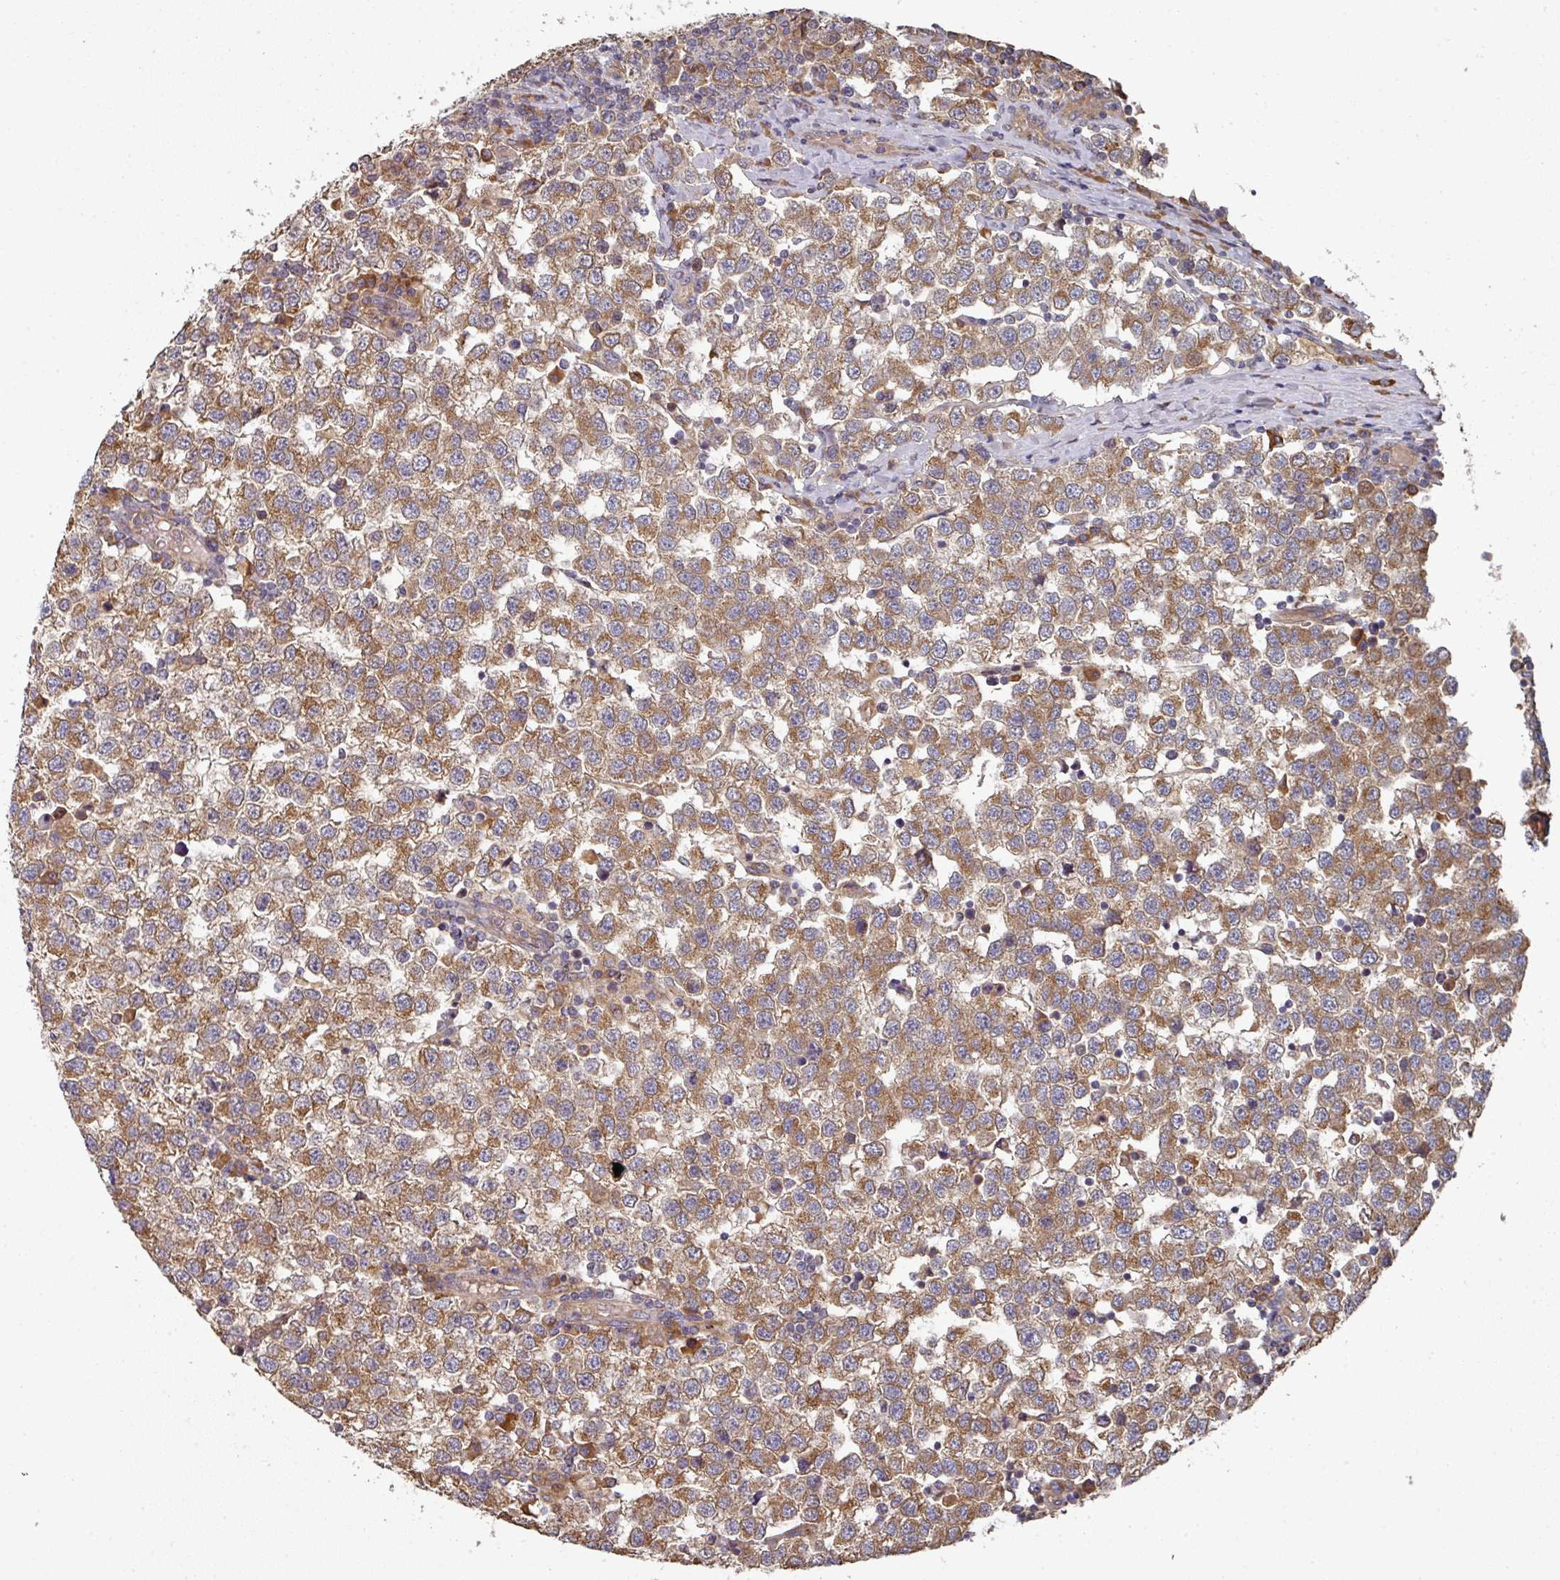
{"staining": {"intensity": "moderate", "quantity": ">75%", "location": "cytoplasmic/membranous"}, "tissue": "testis cancer", "cell_type": "Tumor cells", "image_type": "cancer", "snomed": [{"axis": "morphology", "description": "Seminoma, NOS"}, {"axis": "topography", "description": "Testis"}], "caption": "Immunohistochemistry (IHC) of human testis cancer (seminoma) exhibits medium levels of moderate cytoplasmic/membranous positivity in about >75% of tumor cells. The protein of interest is shown in brown color, while the nuclei are stained blue.", "gene": "EDEM2", "patient": {"sex": "male", "age": 34}}